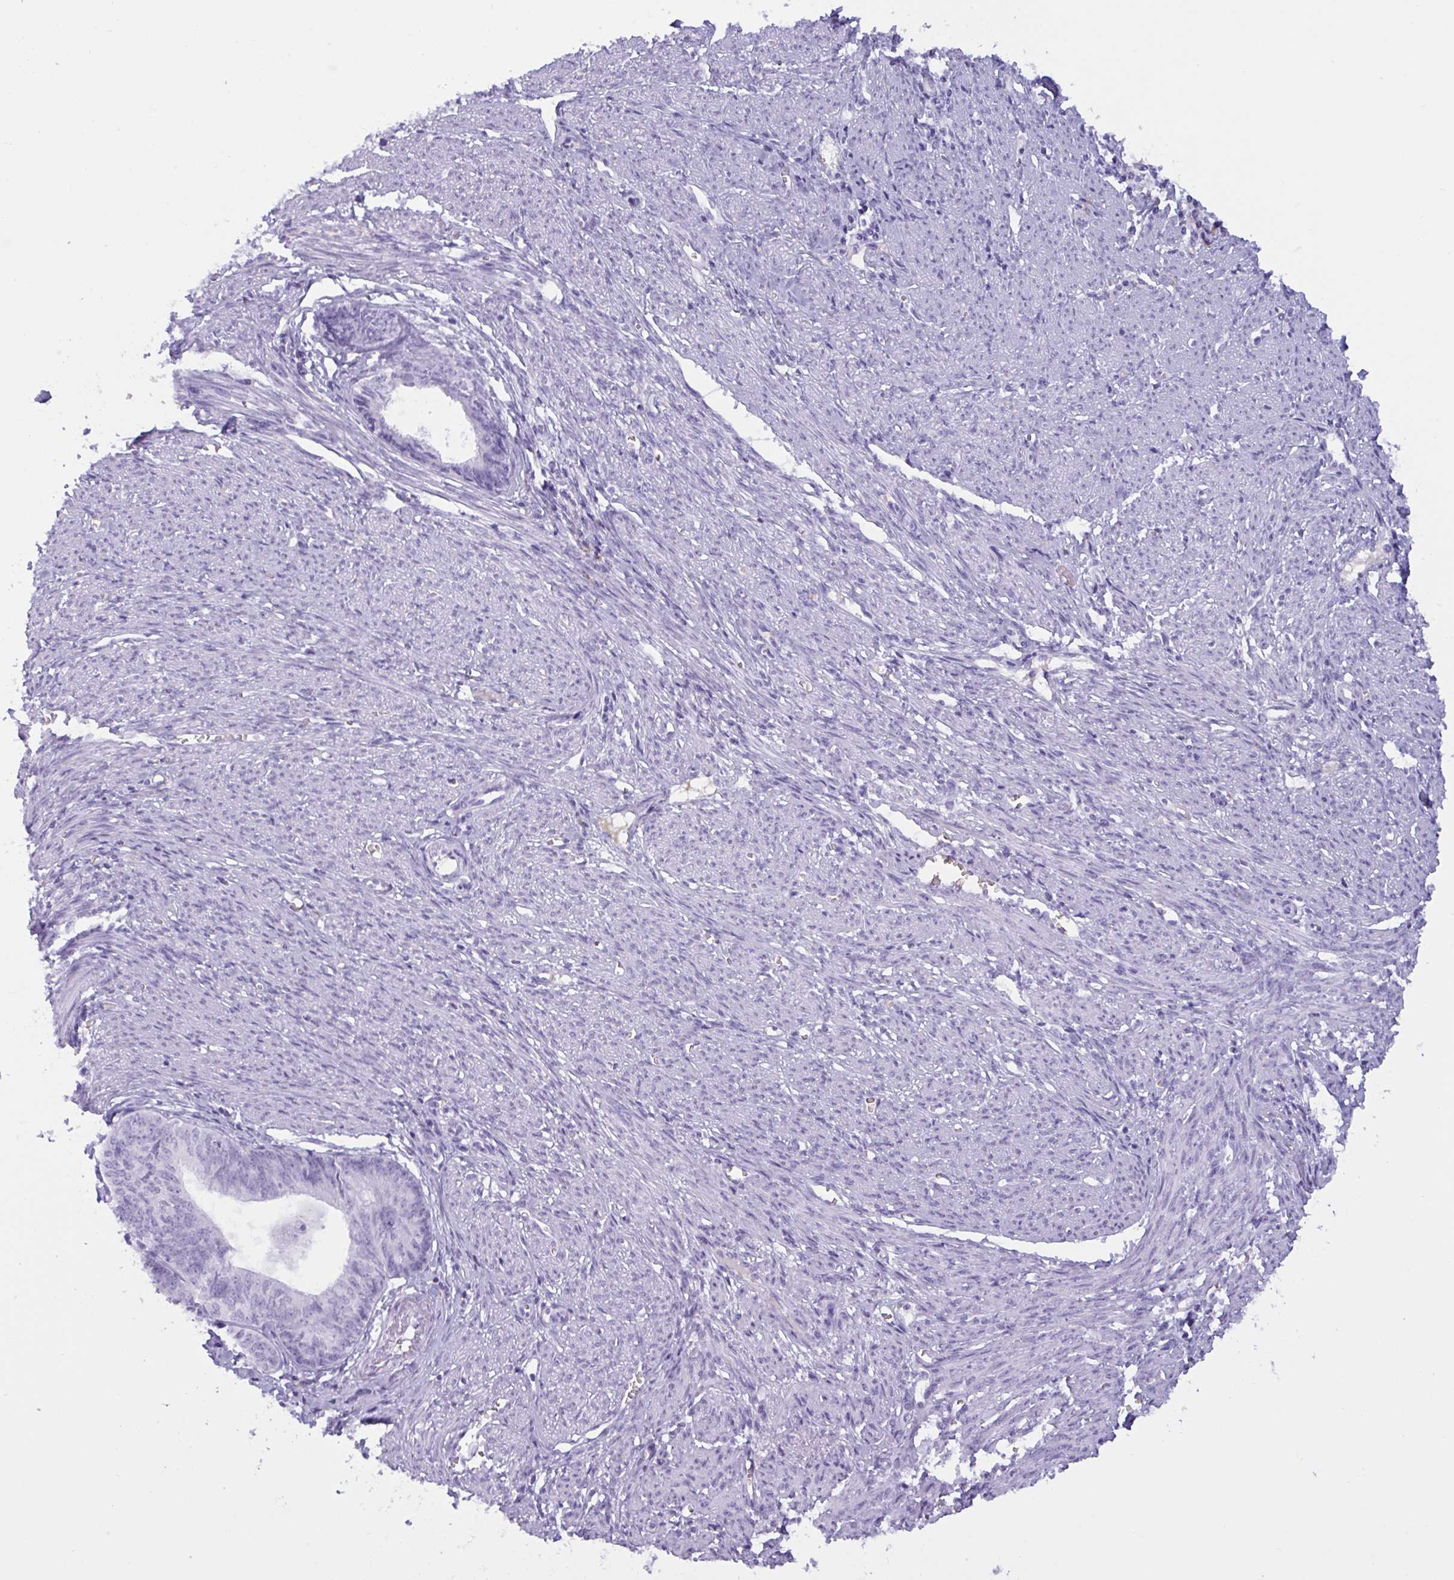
{"staining": {"intensity": "negative", "quantity": "none", "location": "none"}, "tissue": "endometrial cancer", "cell_type": "Tumor cells", "image_type": "cancer", "snomed": [{"axis": "morphology", "description": "Adenocarcinoma, NOS"}, {"axis": "topography", "description": "Endometrium"}], "caption": "High power microscopy micrograph of an immunohistochemistry (IHC) image of endometrial cancer, revealing no significant positivity in tumor cells.", "gene": "SLC2A1", "patient": {"sex": "female", "age": 68}}